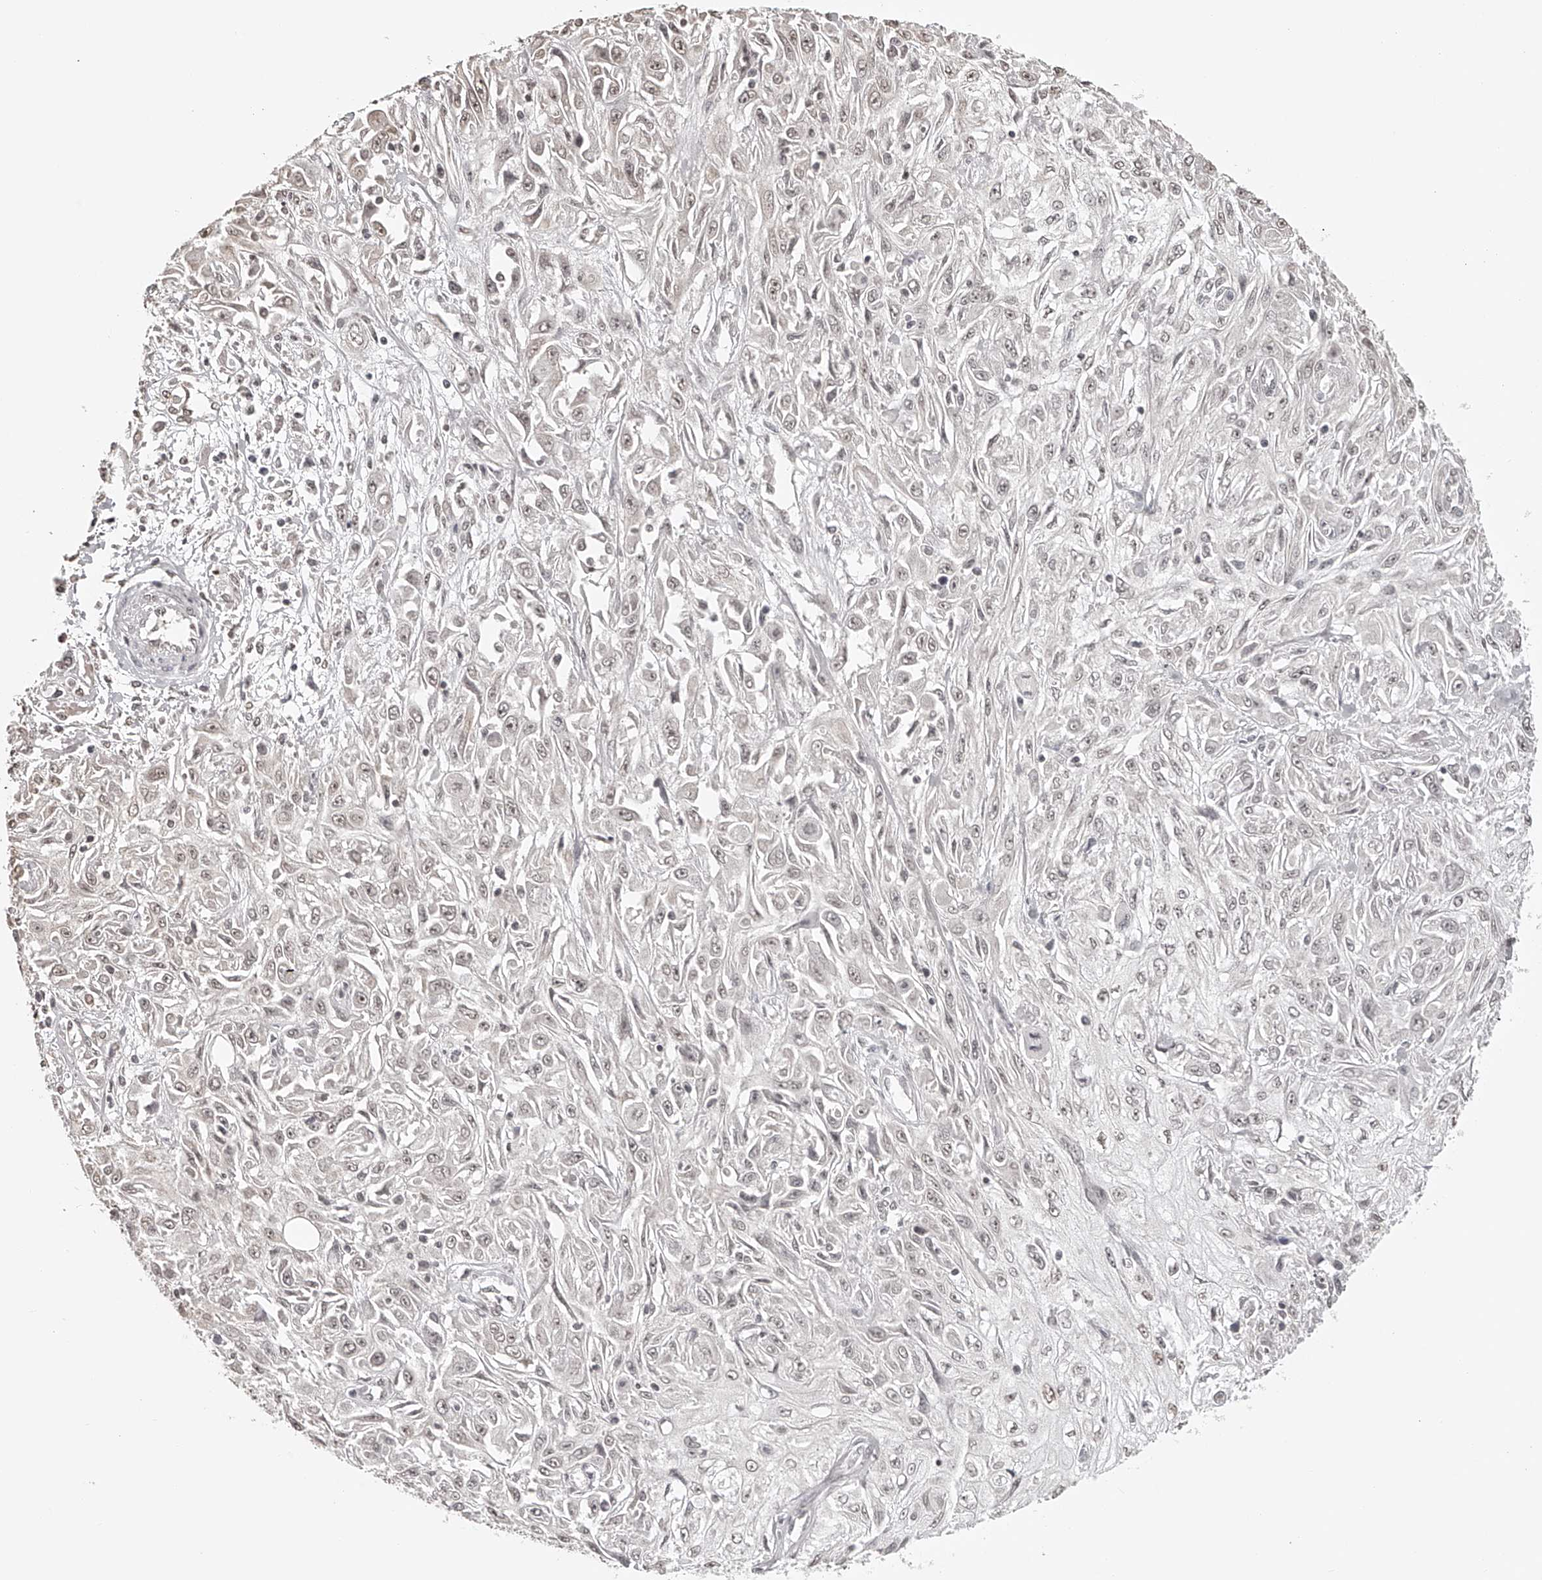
{"staining": {"intensity": "weak", "quantity": "25%-75%", "location": "nuclear"}, "tissue": "skin cancer", "cell_type": "Tumor cells", "image_type": "cancer", "snomed": [{"axis": "morphology", "description": "Squamous cell carcinoma, NOS"}, {"axis": "morphology", "description": "Squamous cell carcinoma, metastatic, NOS"}, {"axis": "topography", "description": "Skin"}, {"axis": "topography", "description": "Lymph node"}], "caption": "Immunohistochemical staining of skin metastatic squamous cell carcinoma shows low levels of weak nuclear staining in approximately 25%-75% of tumor cells.", "gene": "ZNF503", "patient": {"sex": "male", "age": 75}}